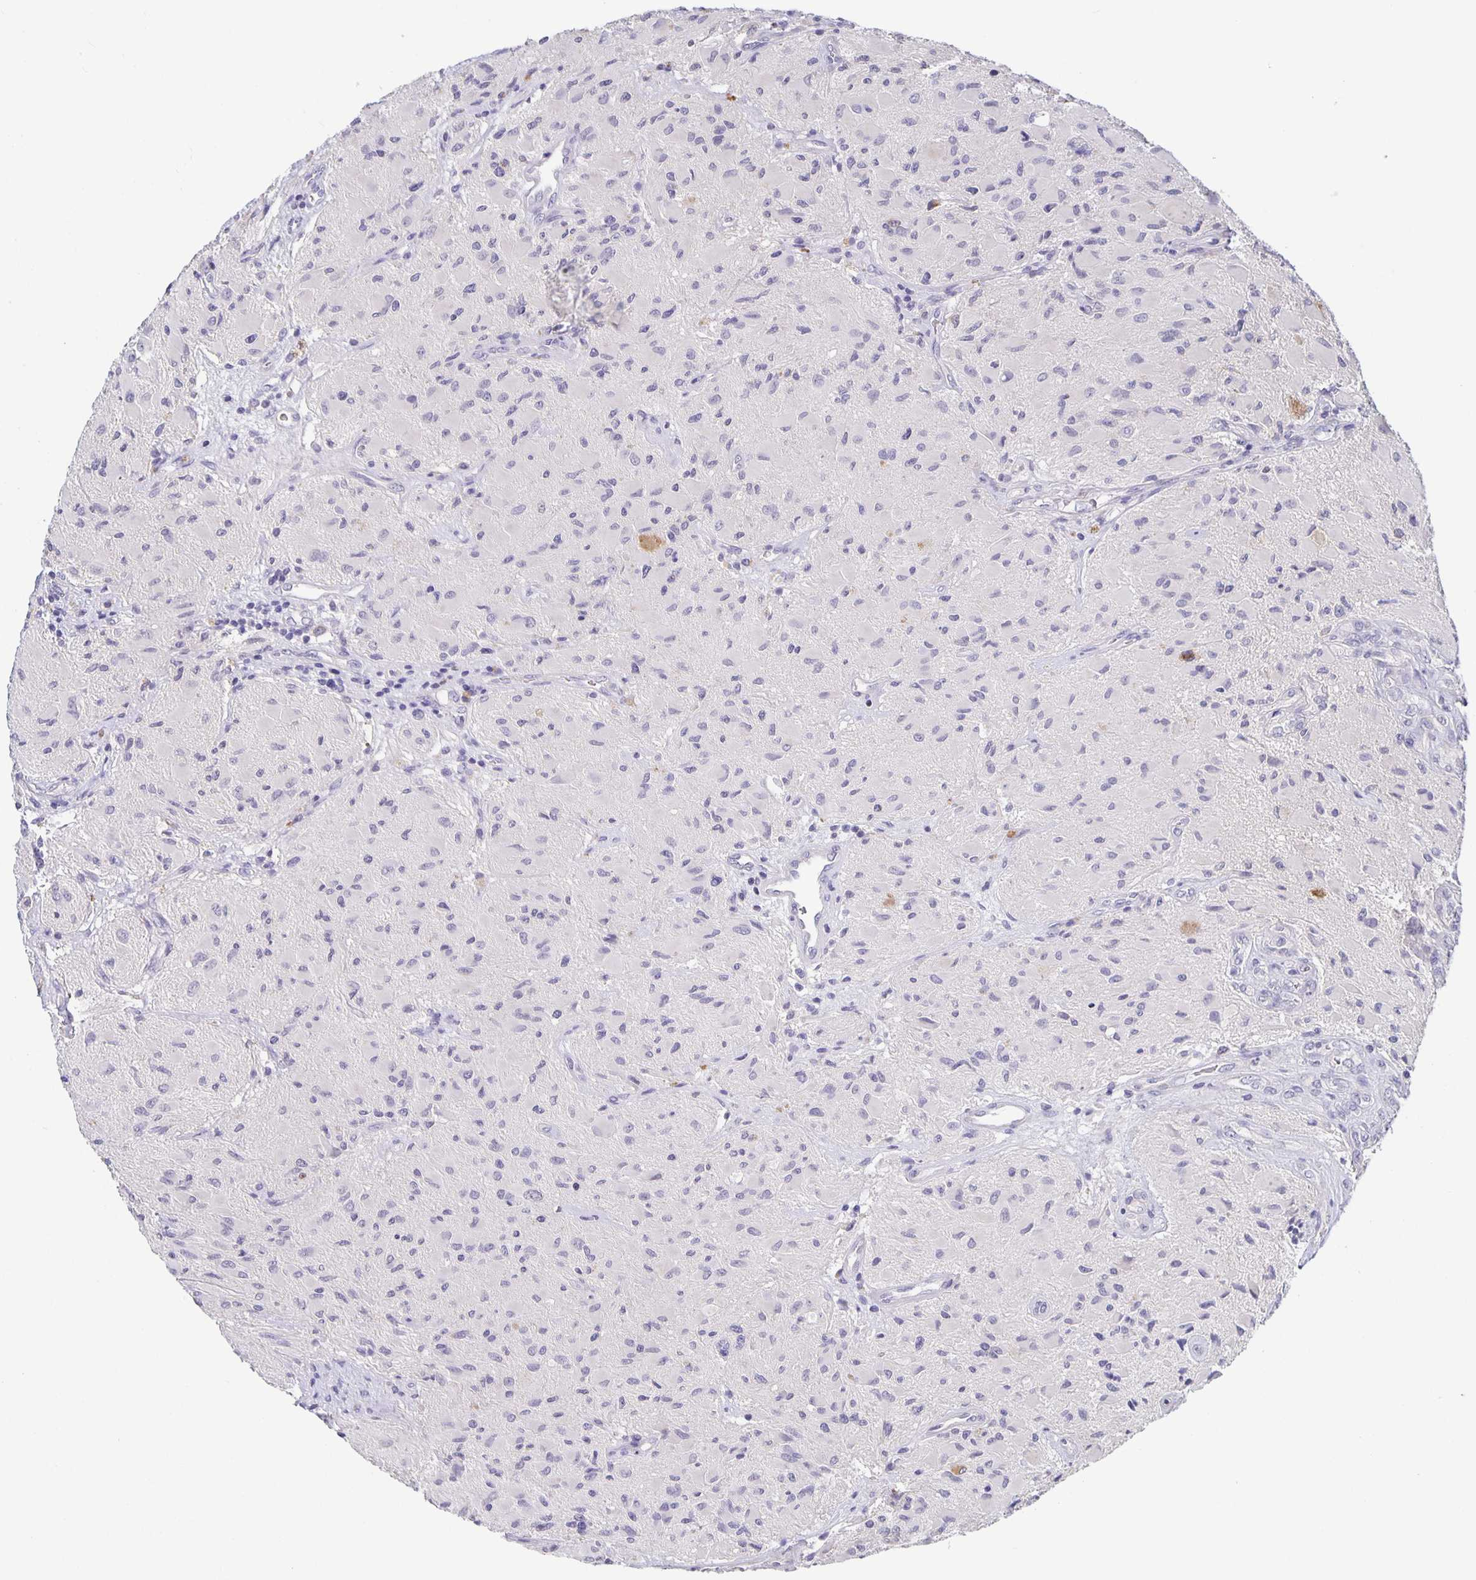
{"staining": {"intensity": "negative", "quantity": "none", "location": "none"}, "tissue": "glioma", "cell_type": "Tumor cells", "image_type": "cancer", "snomed": [{"axis": "morphology", "description": "Glioma, malignant, High grade"}, {"axis": "topography", "description": "Brain"}], "caption": "Immunohistochemistry (IHC) image of glioma stained for a protein (brown), which exhibits no expression in tumor cells.", "gene": "GDF15", "patient": {"sex": "female", "age": 65}}